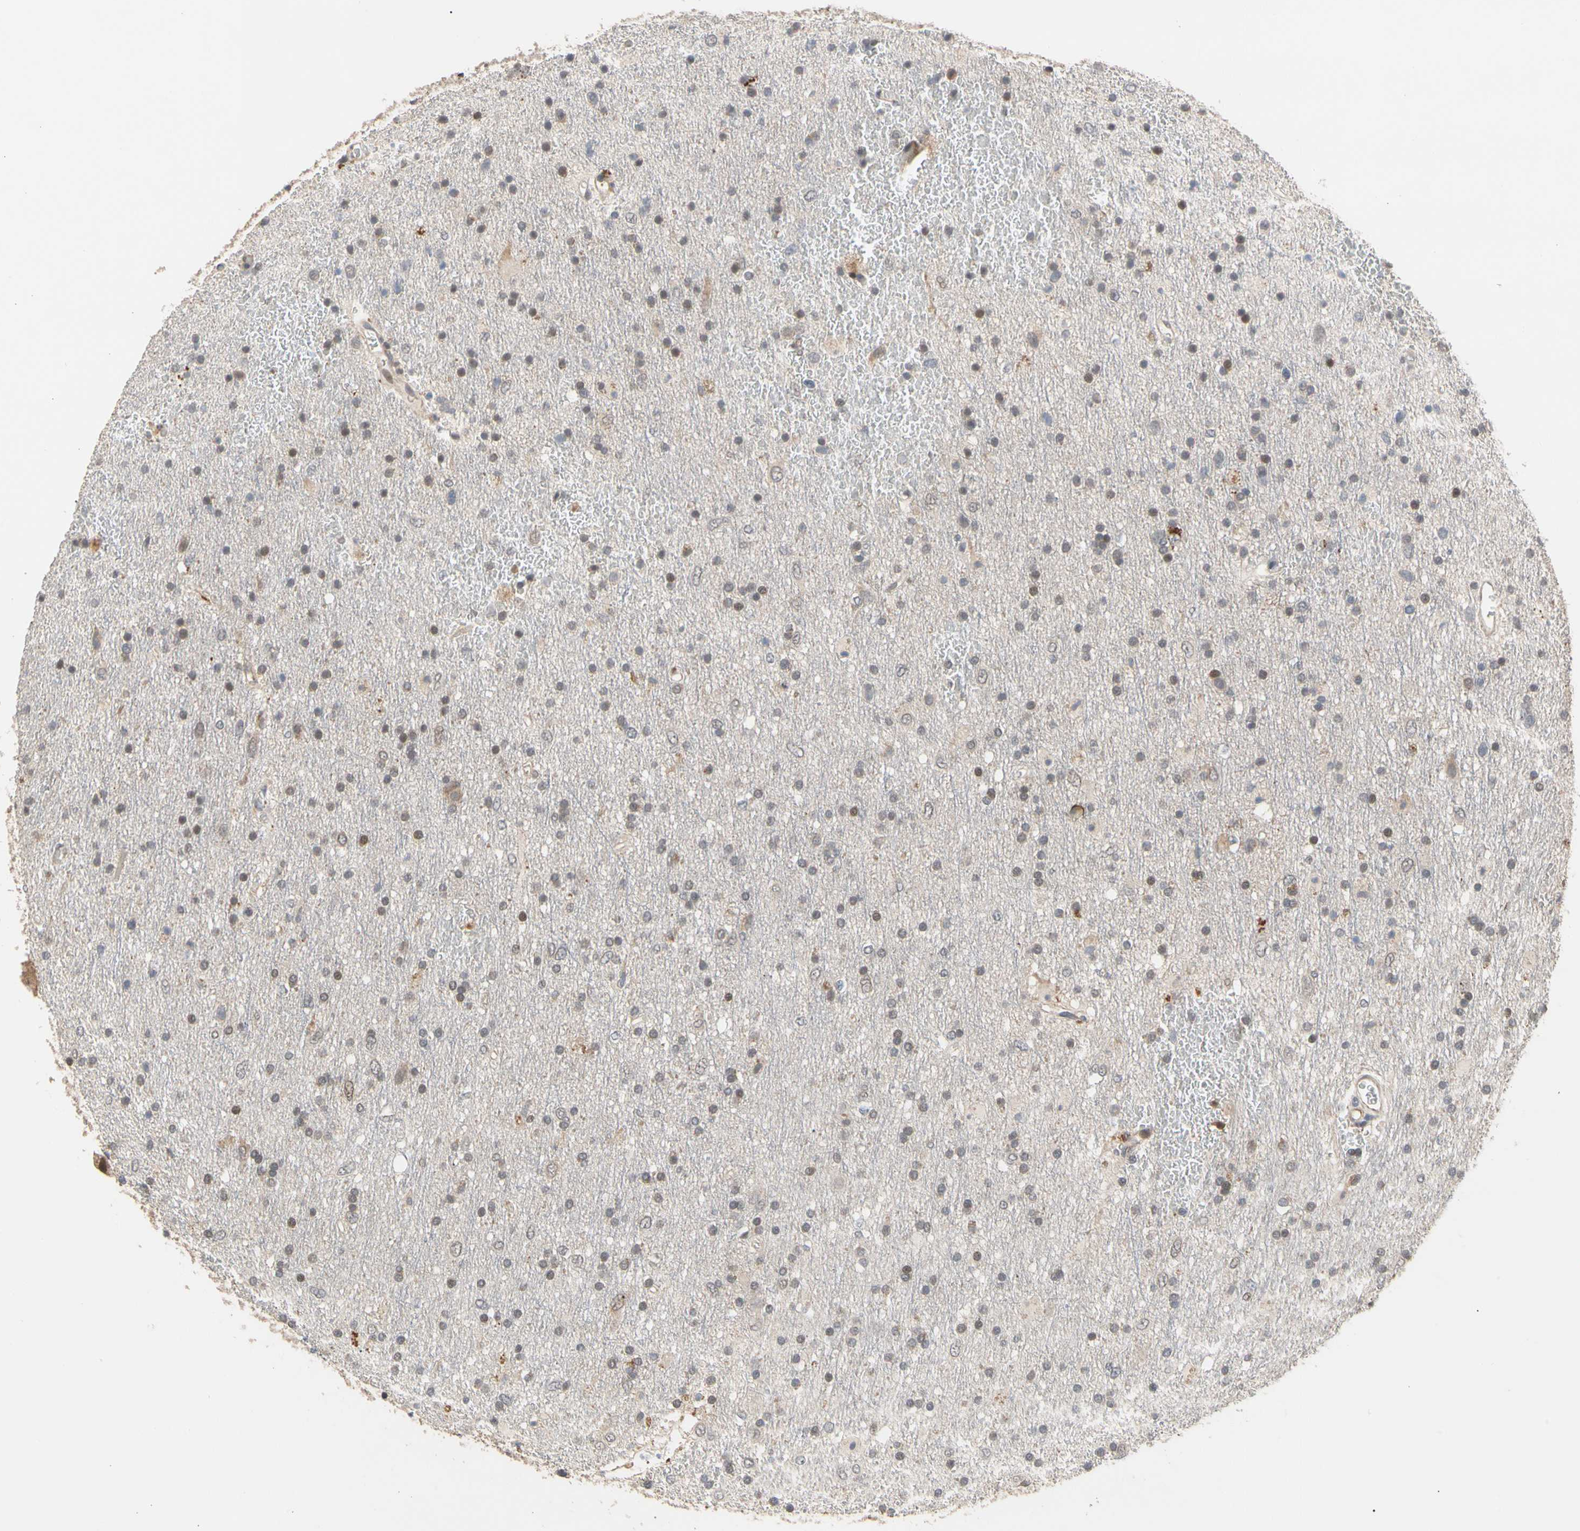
{"staining": {"intensity": "strong", "quantity": "<25%", "location": "cytoplasmic/membranous"}, "tissue": "glioma", "cell_type": "Tumor cells", "image_type": "cancer", "snomed": [{"axis": "morphology", "description": "Glioma, malignant, Low grade"}, {"axis": "topography", "description": "Brain"}], "caption": "Malignant glioma (low-grade) tissue demonstrates strong cytoplasmic/membranous positivity in approximately <25% of tumor cells (Stains: DAB (3,3'-diaminobenzidine) in brown, nuclei in blue, Microscopy: brightfield microscopy at high magnification).", "gene": "CYTIP", "patient": {"sex": "male", "age": 77}}